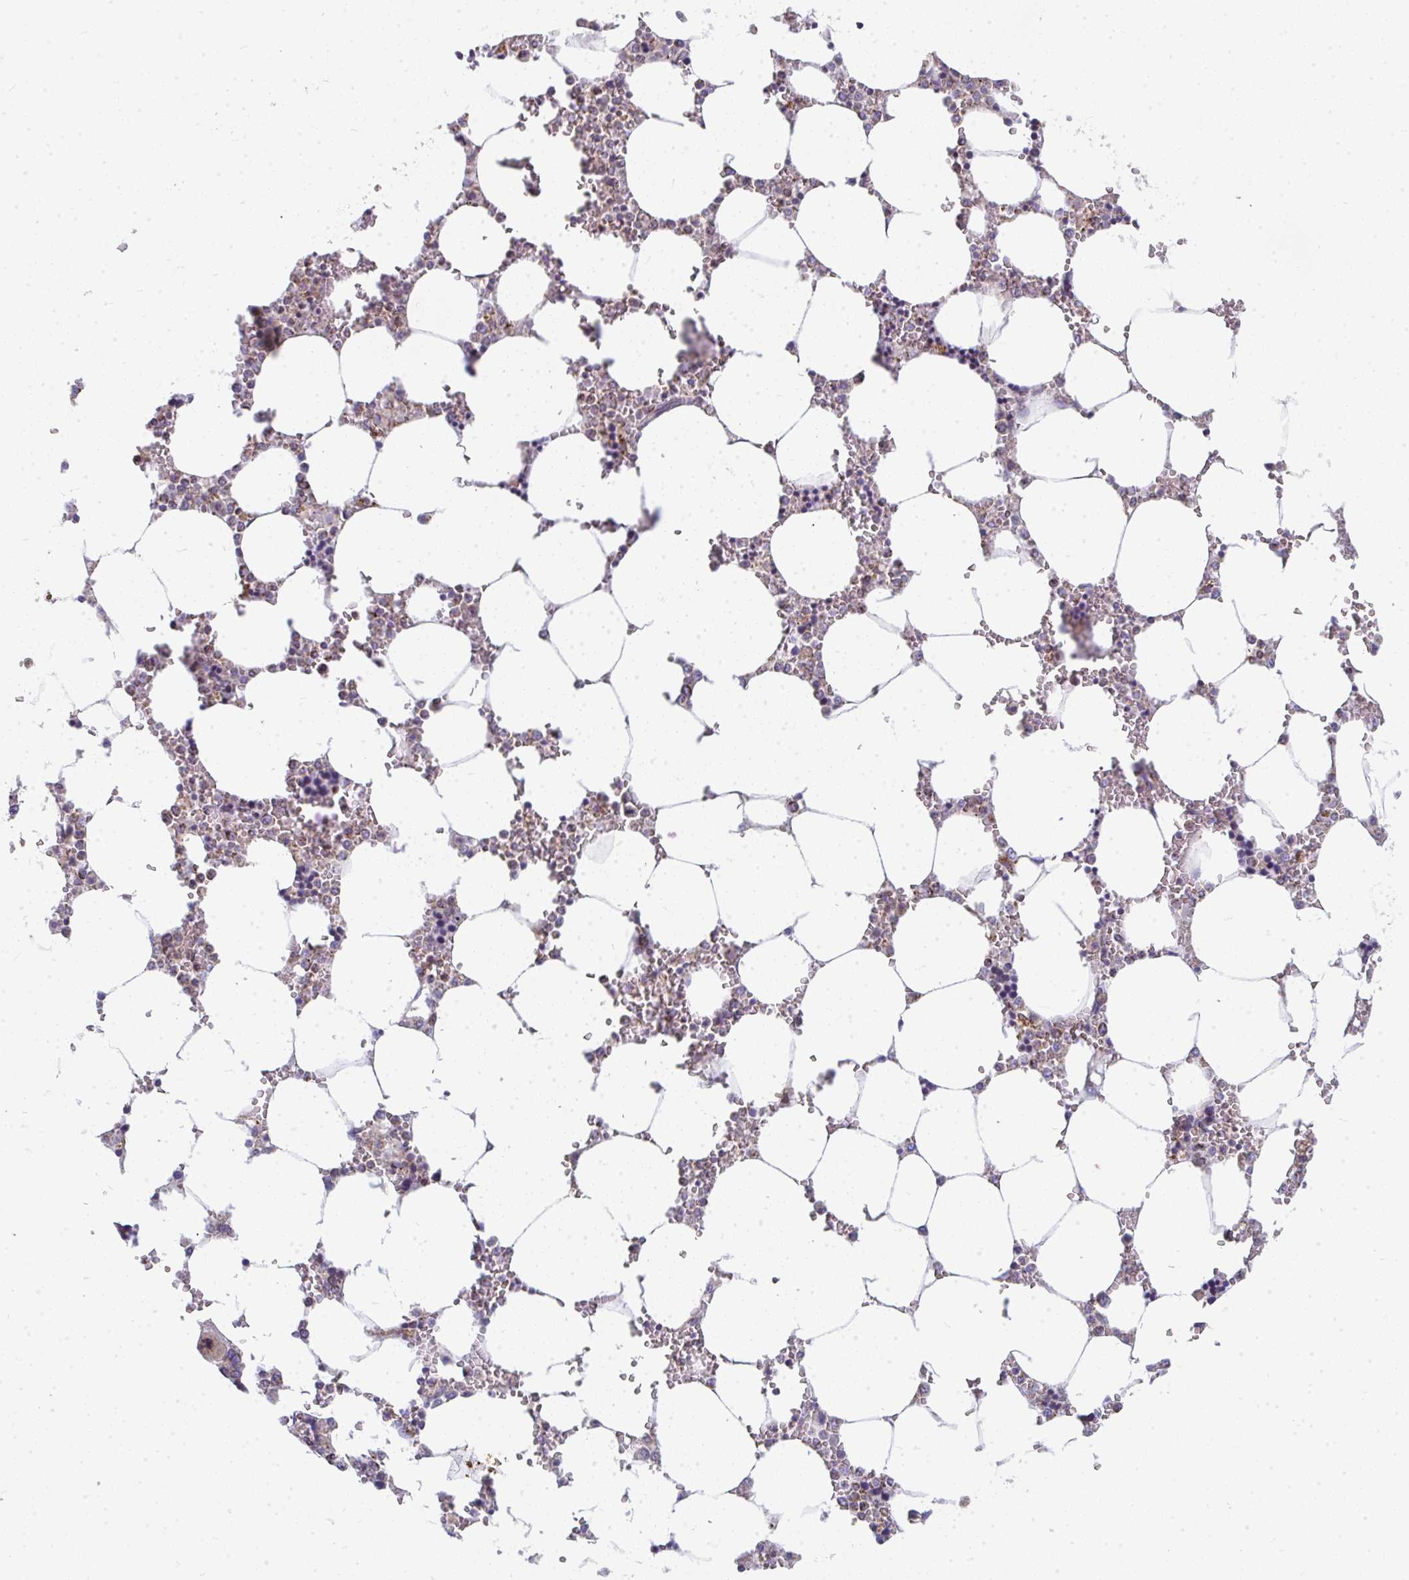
{"staining": {"intensity": "weak", "quantity": "<25%", "location": "cytoplasmic/membranous"}, "tissue": "bone marrow", "cell_type": "Hematopoietic cells", "image_type": "normal", "snomed": [{"axis": "morphology", "description": "Normal tissue, NOS"}, {"axis": "topography", "description": "Bone marrow"}], "caption": "This image is of benign bone marrow stained with immunohistochemistry to label a protein in brown with the nuclei are counter-stained blue. There is no staining in hematopoietic cells.", "gene": "FAHD1", "patient": {"sex": "male", "age": 64}}